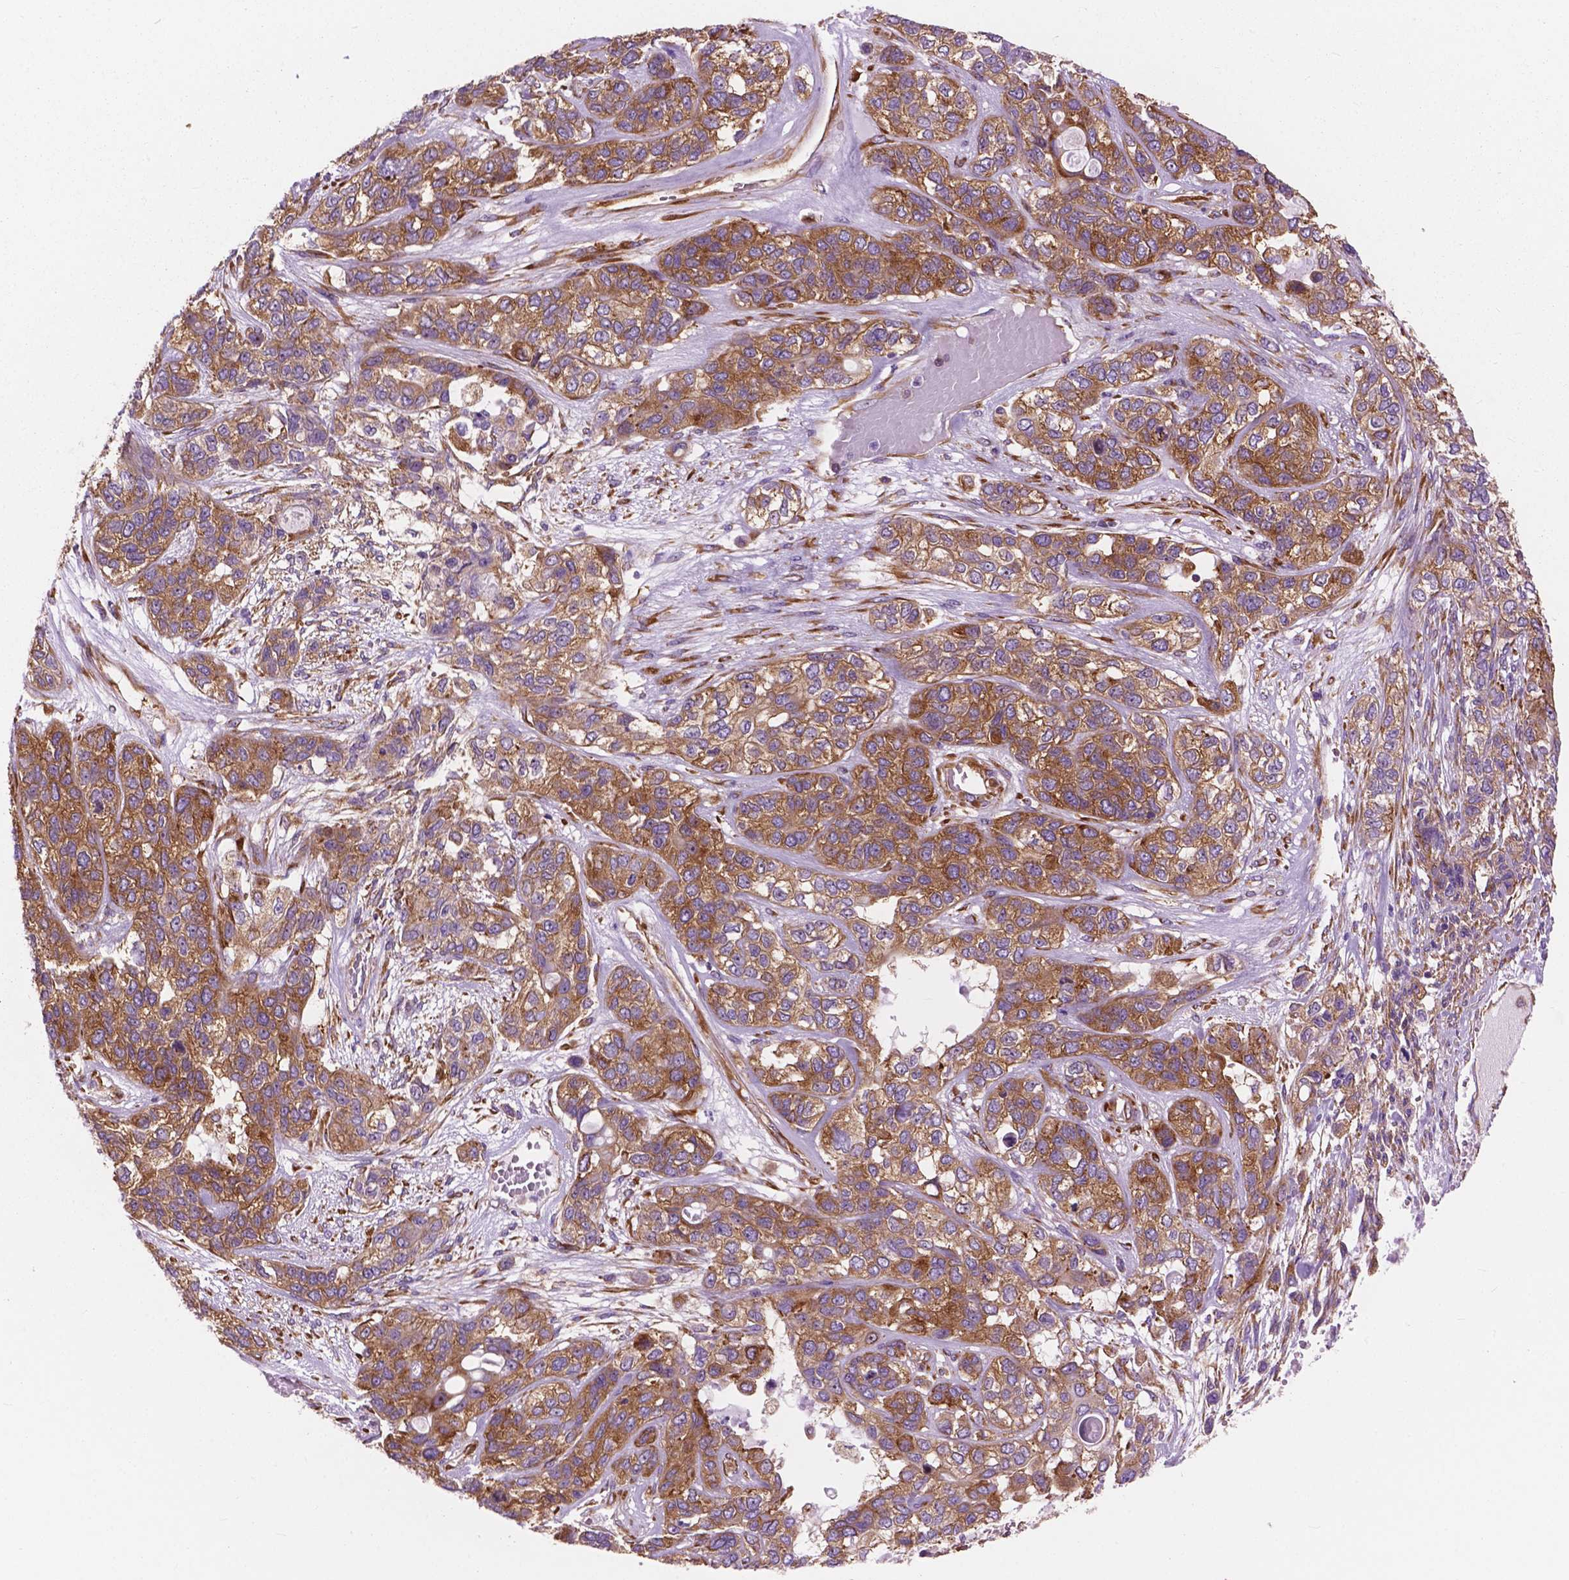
{"staining": {"intensity": "moderate", "quantity": ">75%", "location": "cytoplasmic/membranous"}, "tissue": "lung cancer", "cell_type": "Tumor cells", "image_type": "cancer", "snomed": [{"axis": "morphology", "description": "Squamous cell carcinoma, NOS"}, {"axis": "topography", "description": "Lung"}], "caption": "Moderate cytoplasmic/membranous expression for a protein is present in about >75% of tumor cells of lung cancer using IHC.", "gene": "RPL37A", "patient": {"sex": "female", "age": 70}}